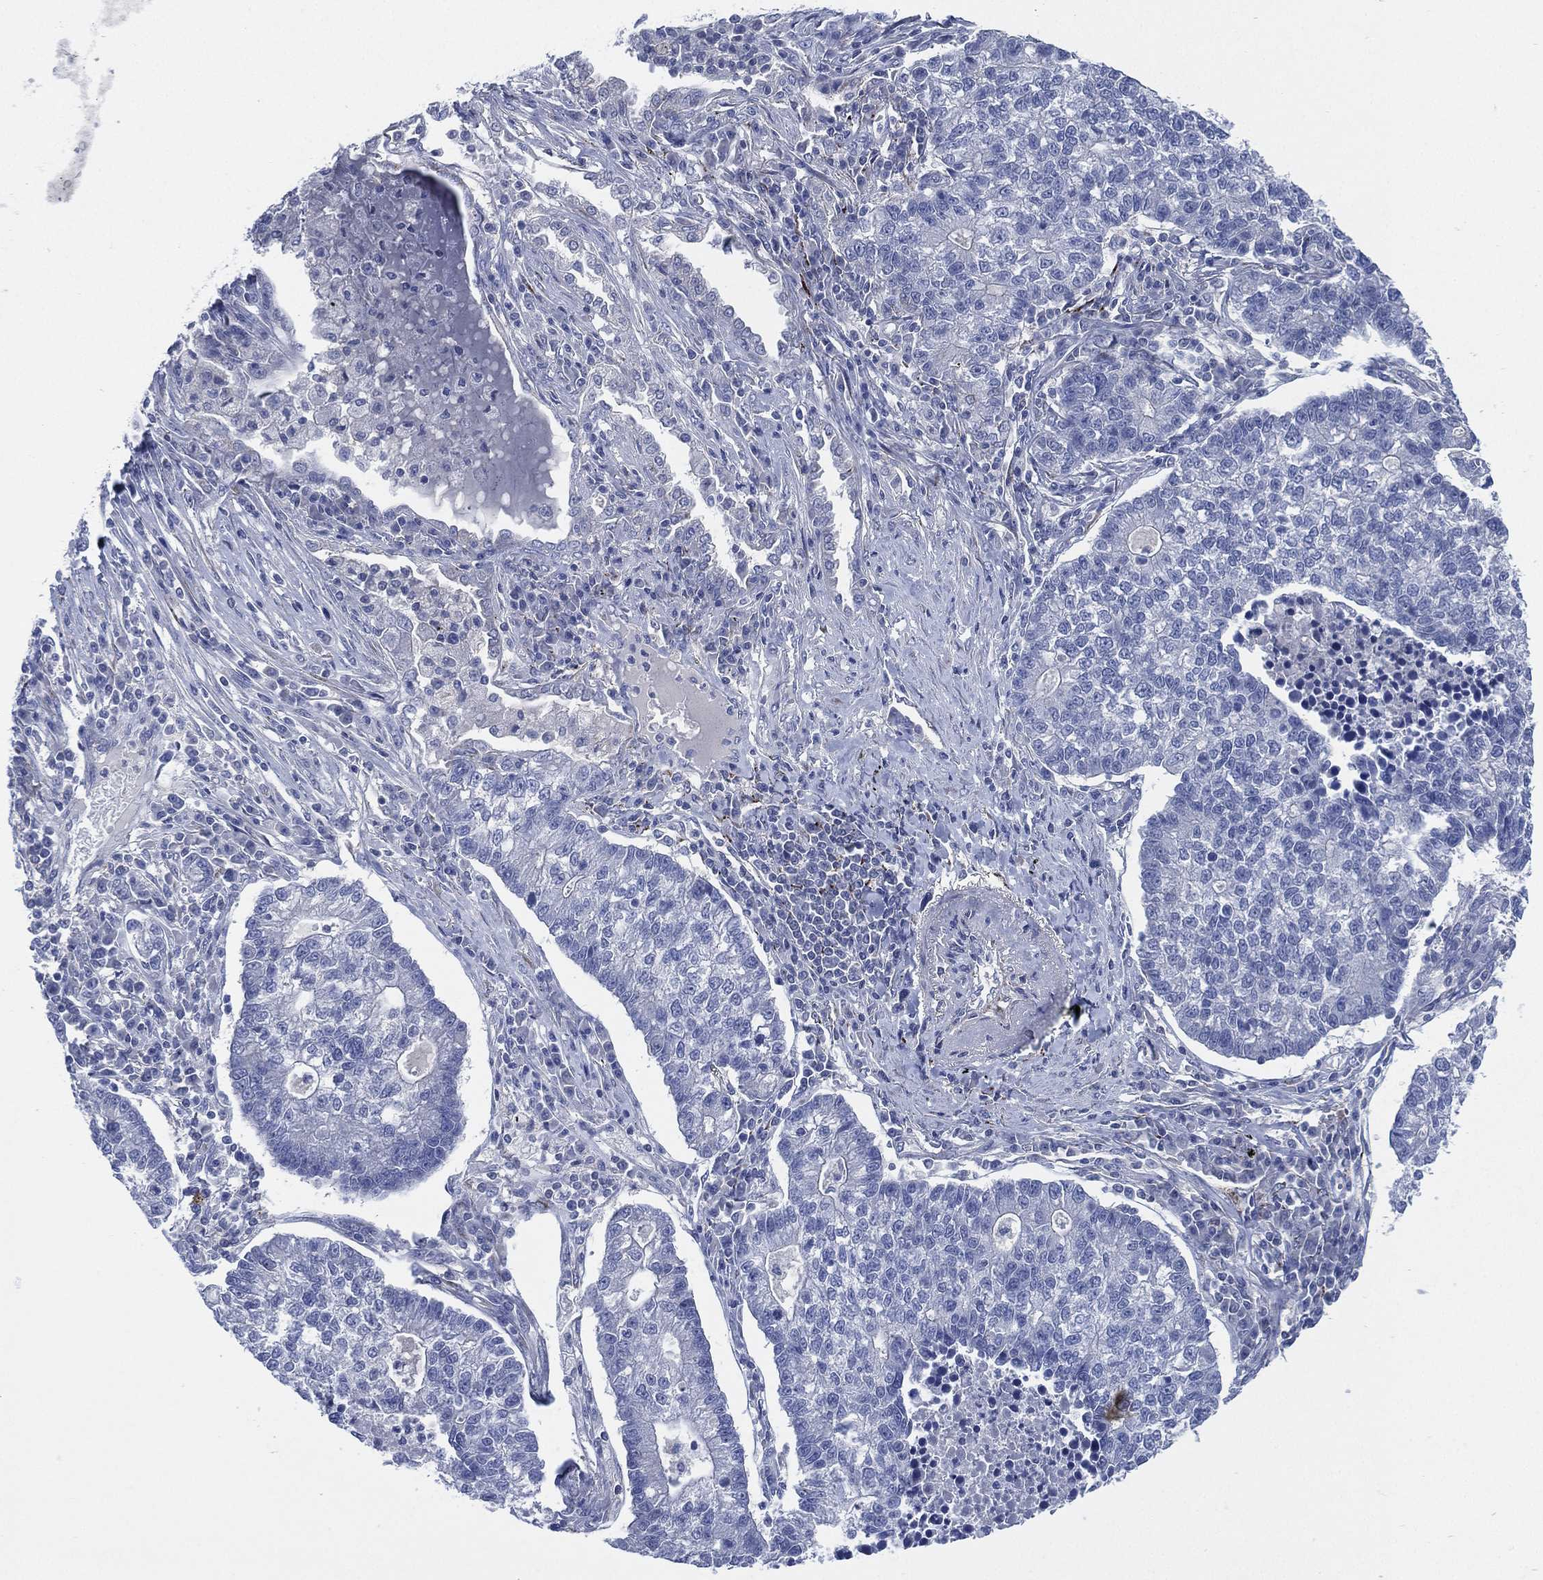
{"staining": {"intensity": "negative", "quantity": "none", "location": "none"}, "tissue": "lung cancer", "cell_type": "Tumor cells", "image_type": "cancer", "snomed": [{"axis": "morphology", "description": "Adenocarcinoma, NOS"}, {"axis": "topography", "description": "Lung"}], "caption": "High power microscopy photomicrograph of an IHC micrograph of lung adenocarcinoma, revealing no significant staining in tumor cells.", "gene": "C5orf46", "patient": {"sex": "male", "age": 57}}